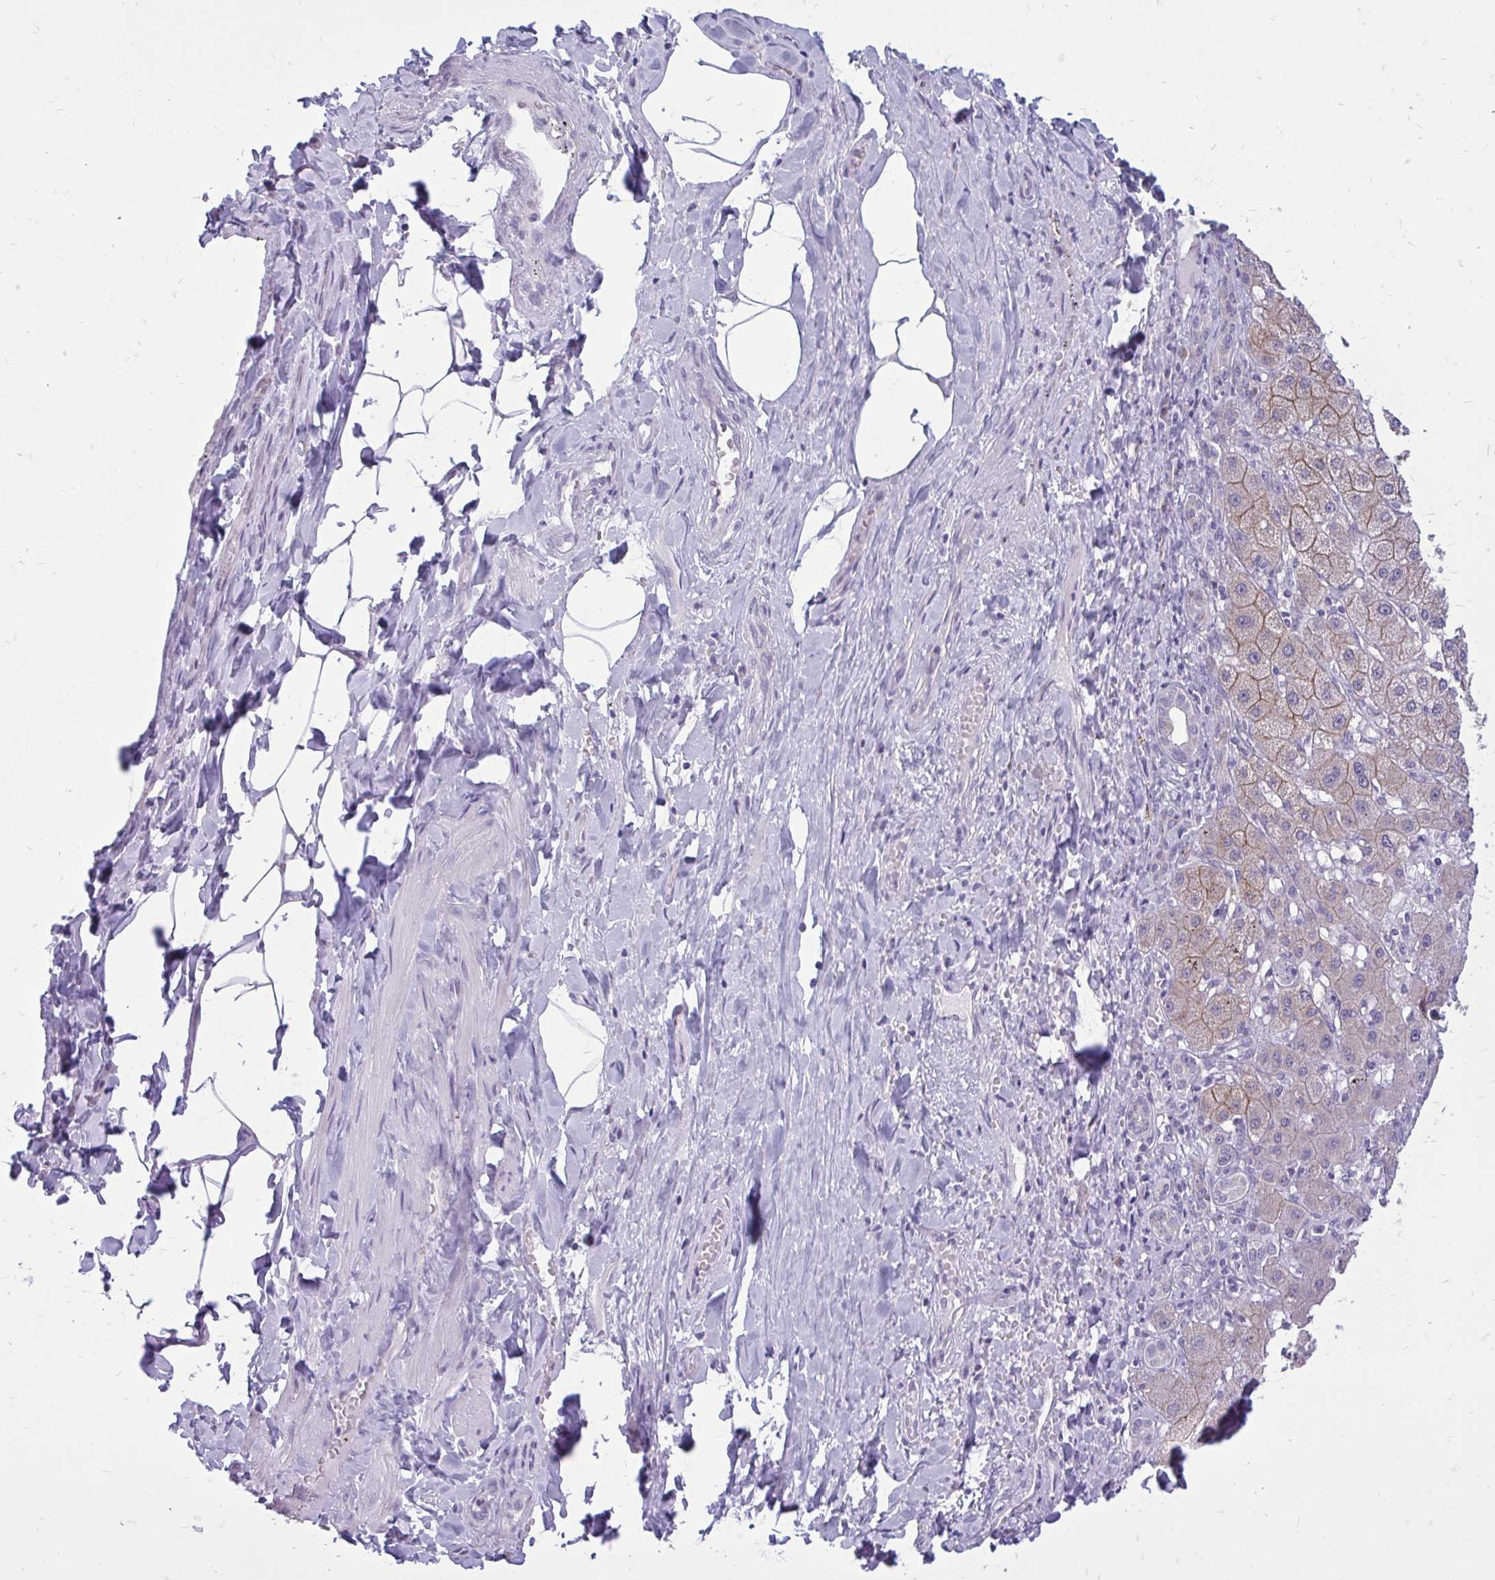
{"staining": {"intensity": "moderate", "quantity": "25%-75%", "location": "cytoplasmic/membranous"}, "tissue": "liver cancer", "cell_type": "Tumor cells", "image_type": "cancer", "snomed": [{"axis": "morphology", "description": "Cholangiocarcinoma"}, {"axis": "topography", "description": "Liver"}], "caption": "About 25%-75% of tumor cells in cholangiocarcinoma (liver) exhibit moderate cytoplasmic/membranous protein staining as visualized by brown immunohistochemical staining.", "gene": "SPTBN2", "patient": {"sex": "male", "age": 59}}